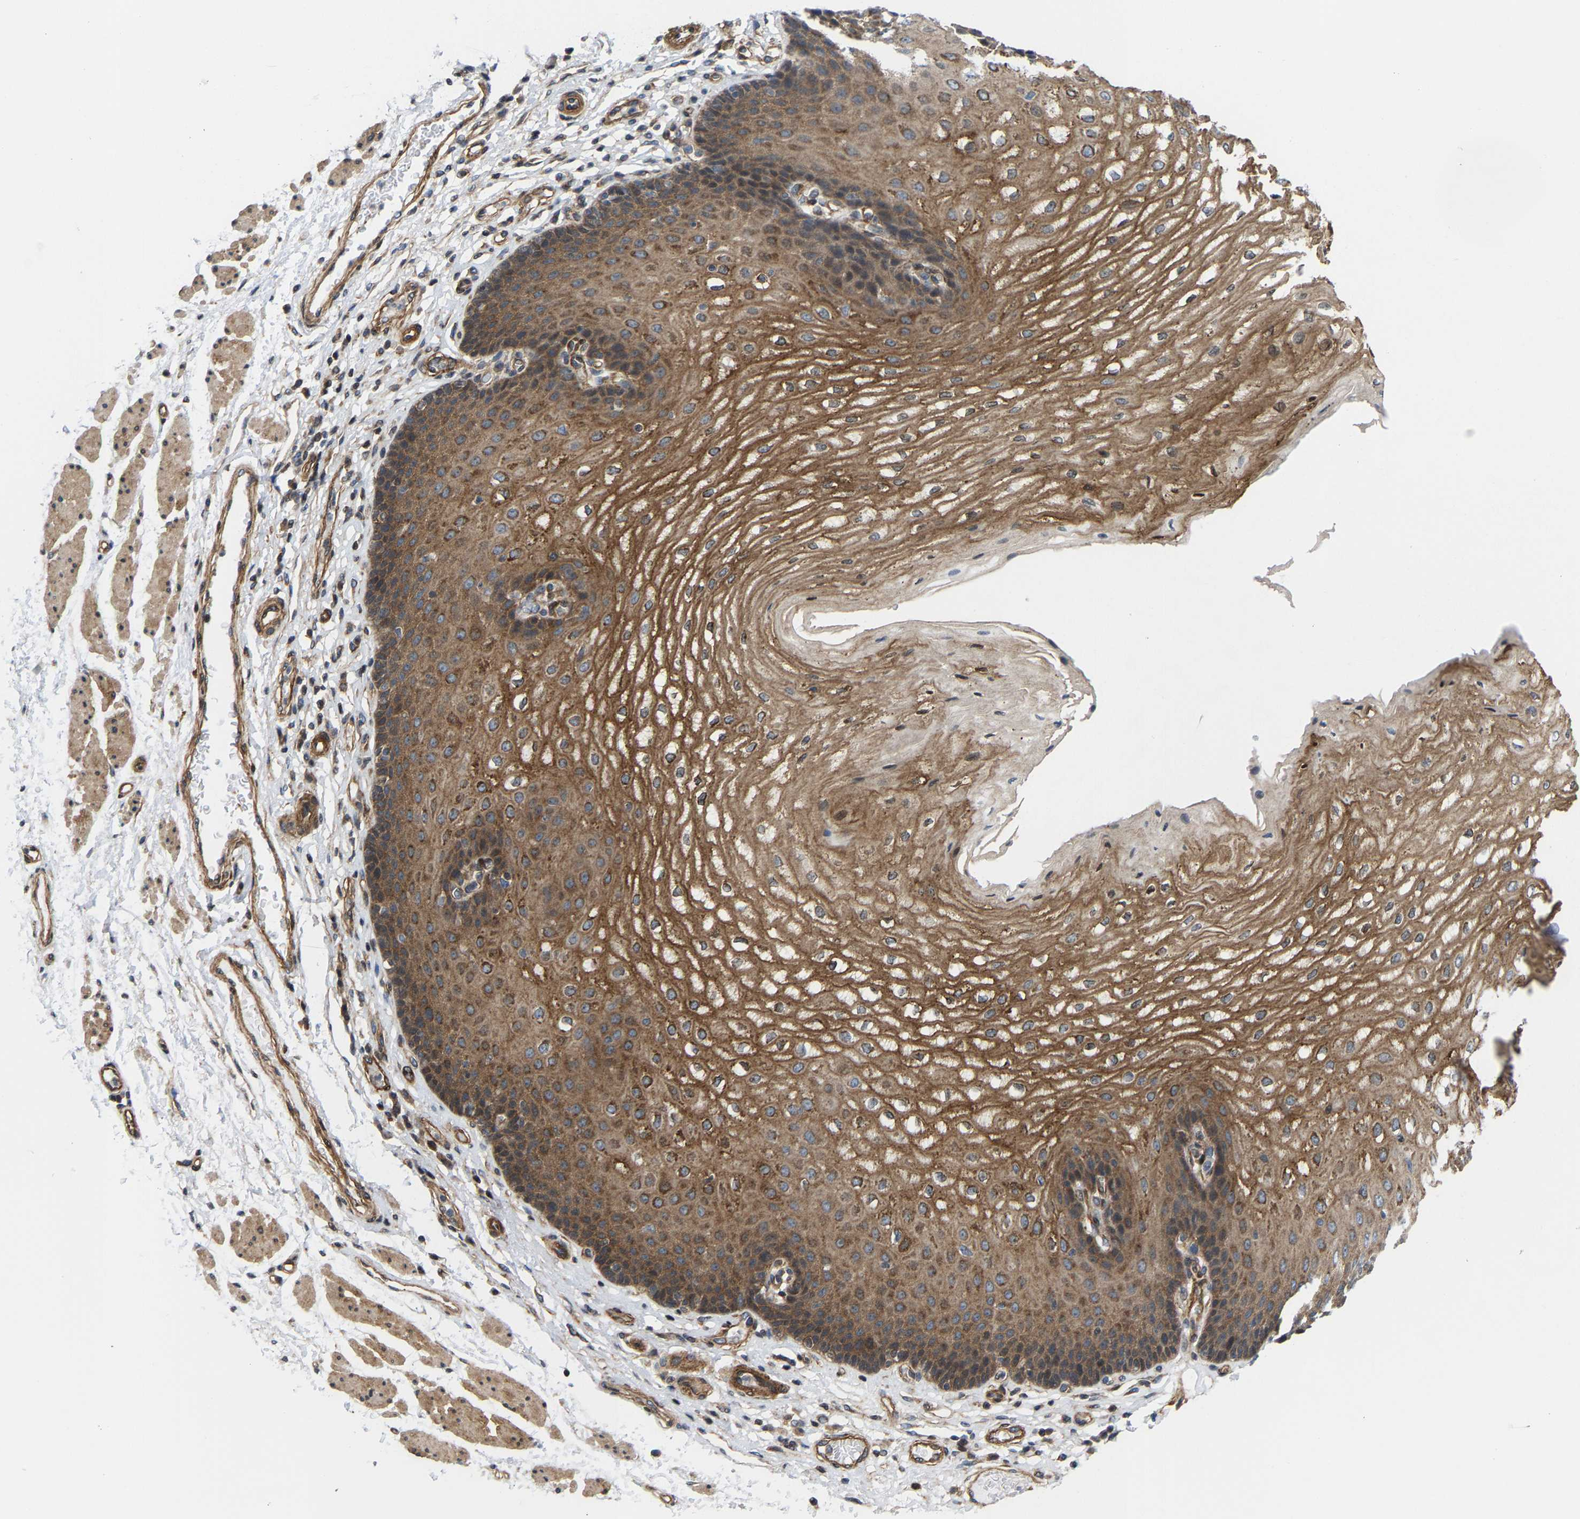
{"staining": {"intensity": "moderate", "quantity": ">75%", "location": "cytoplasmic/membranous"}, "tissue": "esophagus", "cell_type": "Squamous epithelial cells", "image_type": "normal", "snomed": [{"axis": "morphology", "description": "Normal tissue, NOS"}, {"axis": "topography", "description": "Esophagus"}], "caption": "Esophagus stained with immunohistochemistry reveals moderate cytoplasmic/membranous staining in approximately >75% of squamous epithelial cells.", "gene": "TGFB1I1", "patient": {"sex": "male", "age": 54}}